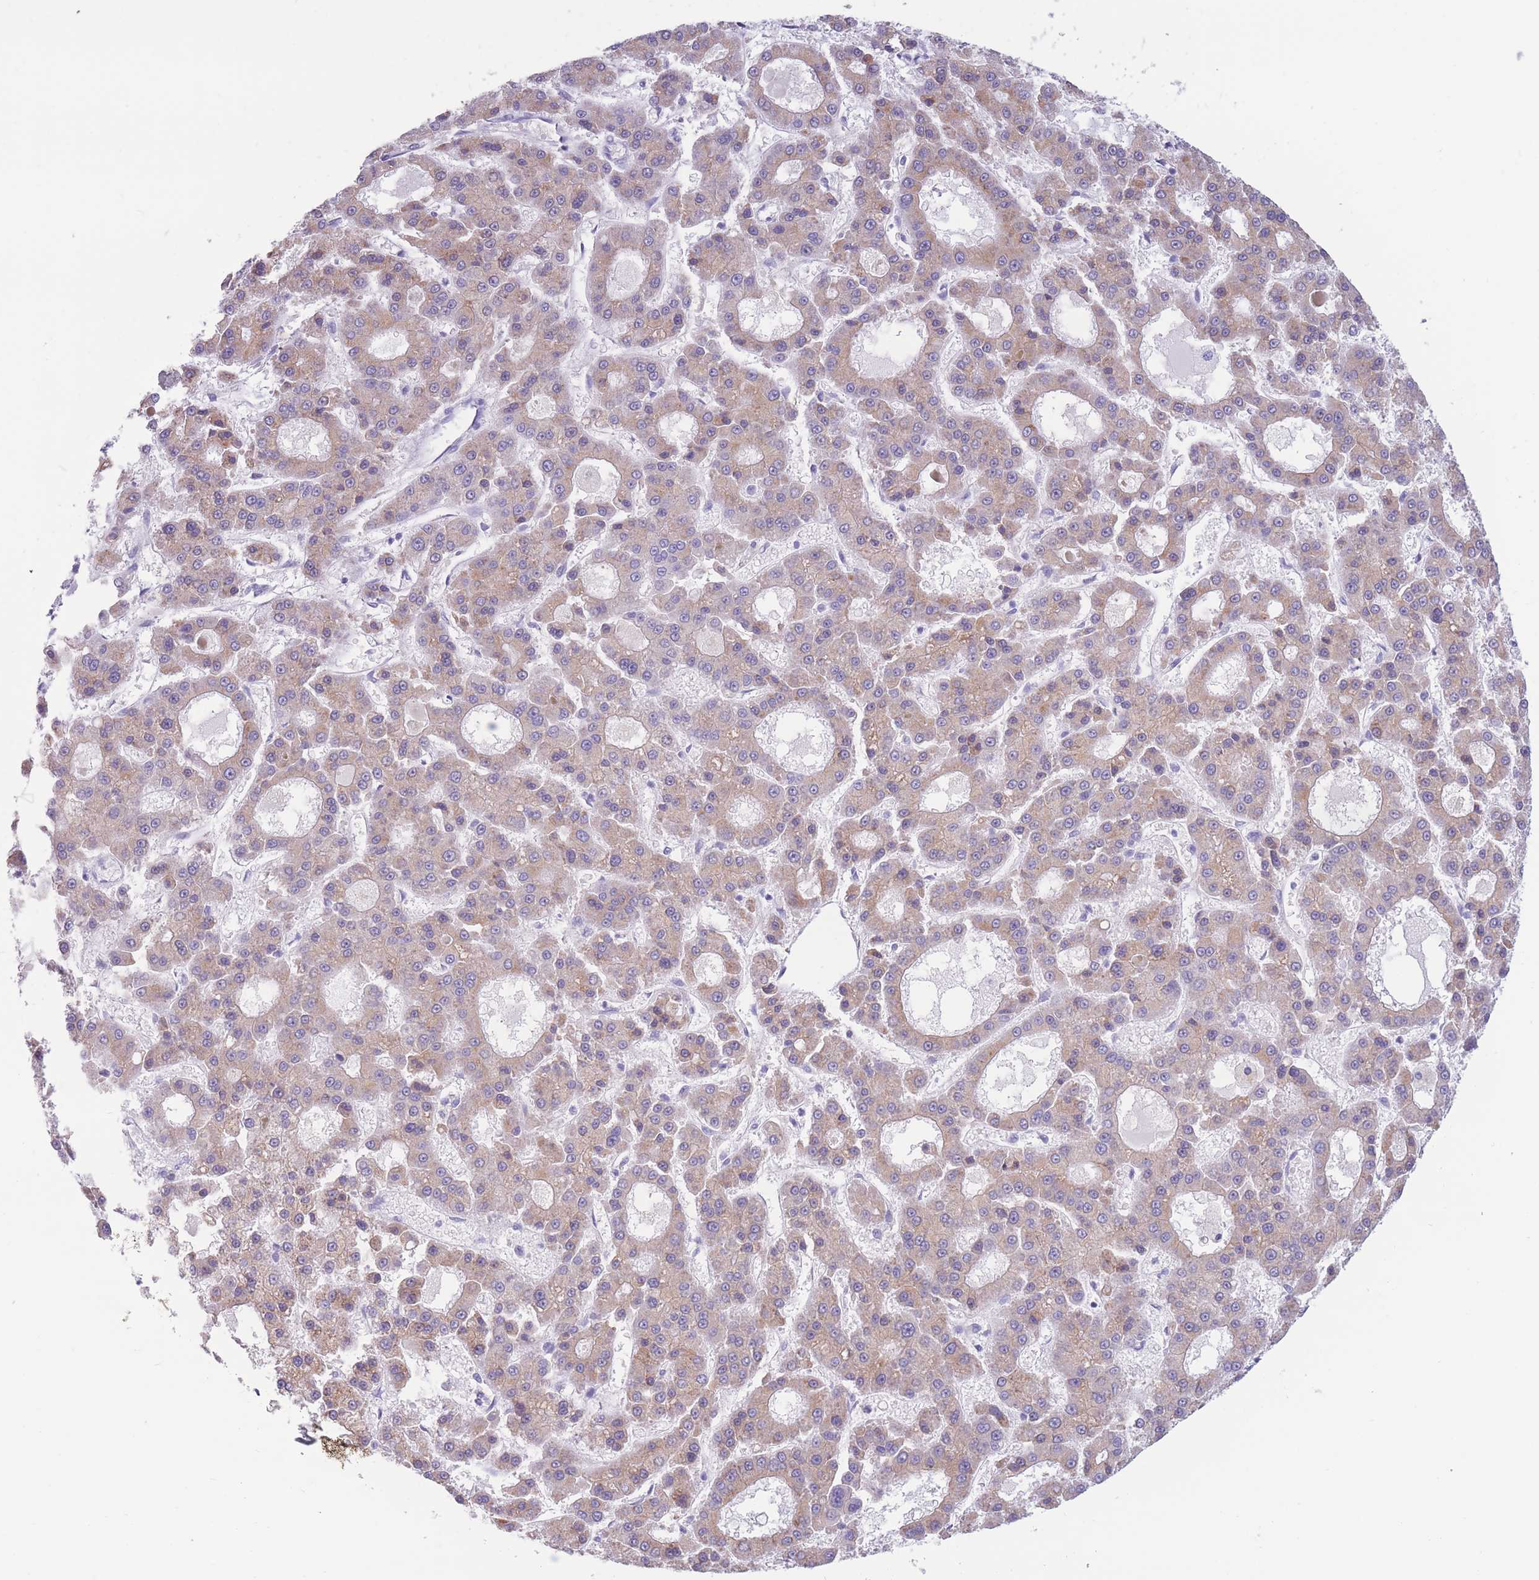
{"staining": {"intensity": "weak", "quantity": "25%-75%", "location": "cytoplasmic/membranous"}, "tissue": "liver cancer", "cell_type": "Tumor cells", "image_type": "cancer", "snomed": [{"axis": "morphology", "description": "Carcinoma, Hepatocellular, NOS"}, {"axis": "topography", "description": "Liver"}], "caption": "High-magnification brightfield microscopy of liver cancer stained with DAB (brown) and counterstained with hematoxylin (blue). tumor cells exhibit weak cytoplasmic/membranous positivity is identified in approximately25%-75% of cells.", "gene": "COL27A1", "patient": {"sex": "male", "age": 70}}